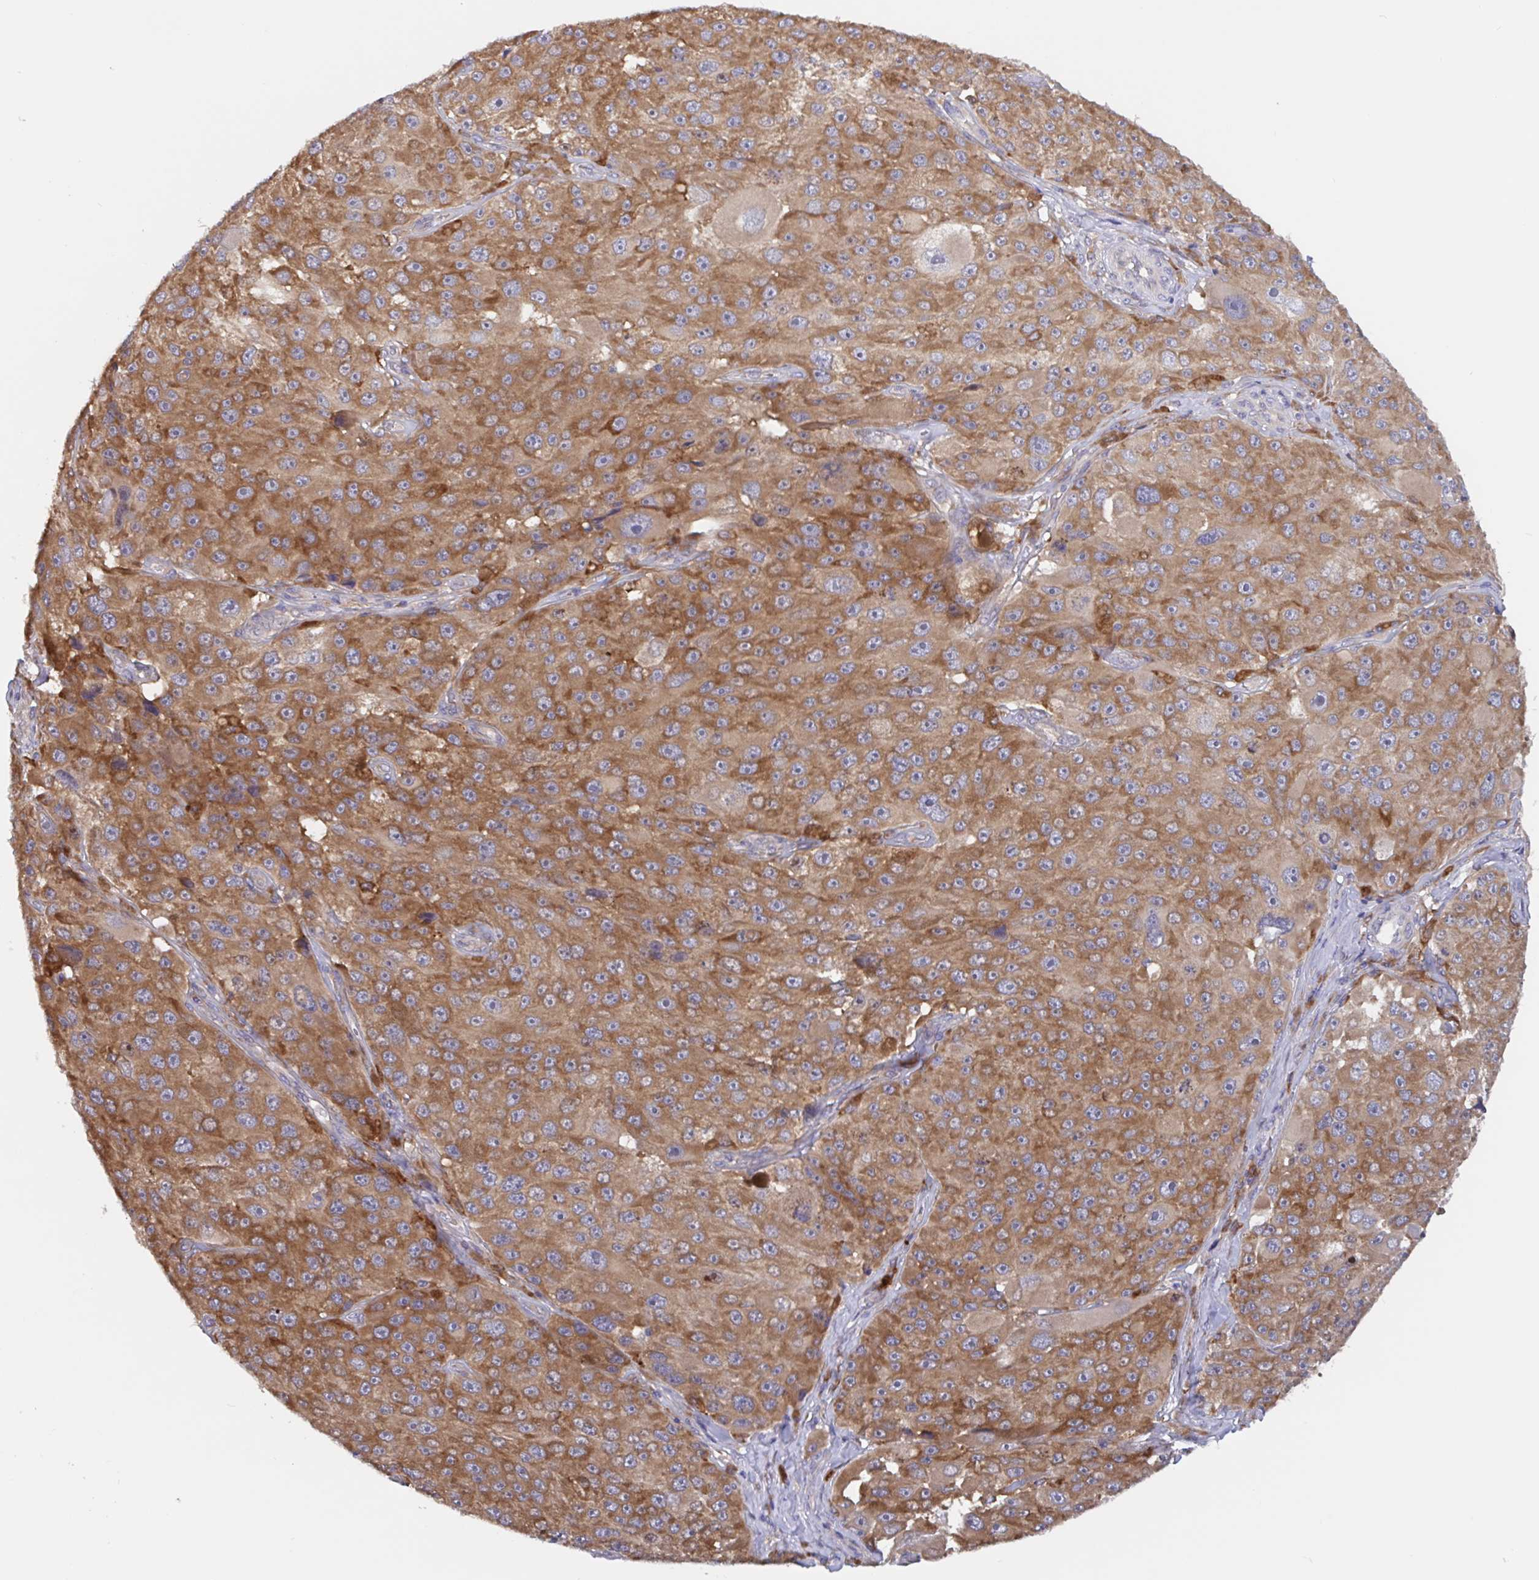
{"staining": {"intensity": "strong", "quantity": ">75%", "location": "cytoplasmic/membranous"}, "tissue": "melanoma", "cell_type": "Tumor cells", "image_type": "cancer", "snomed": [{"axis": "morphology", "description": "Malignant melanoma, Metastatic site"}, {"axis": "topography", "description": "Lymph node"}], "caption": "Melanoma stained with a protein marker displays strong staining in tumor cells.", "gene": "SNX8", "patient": {"sex": "male", "age": 62}}